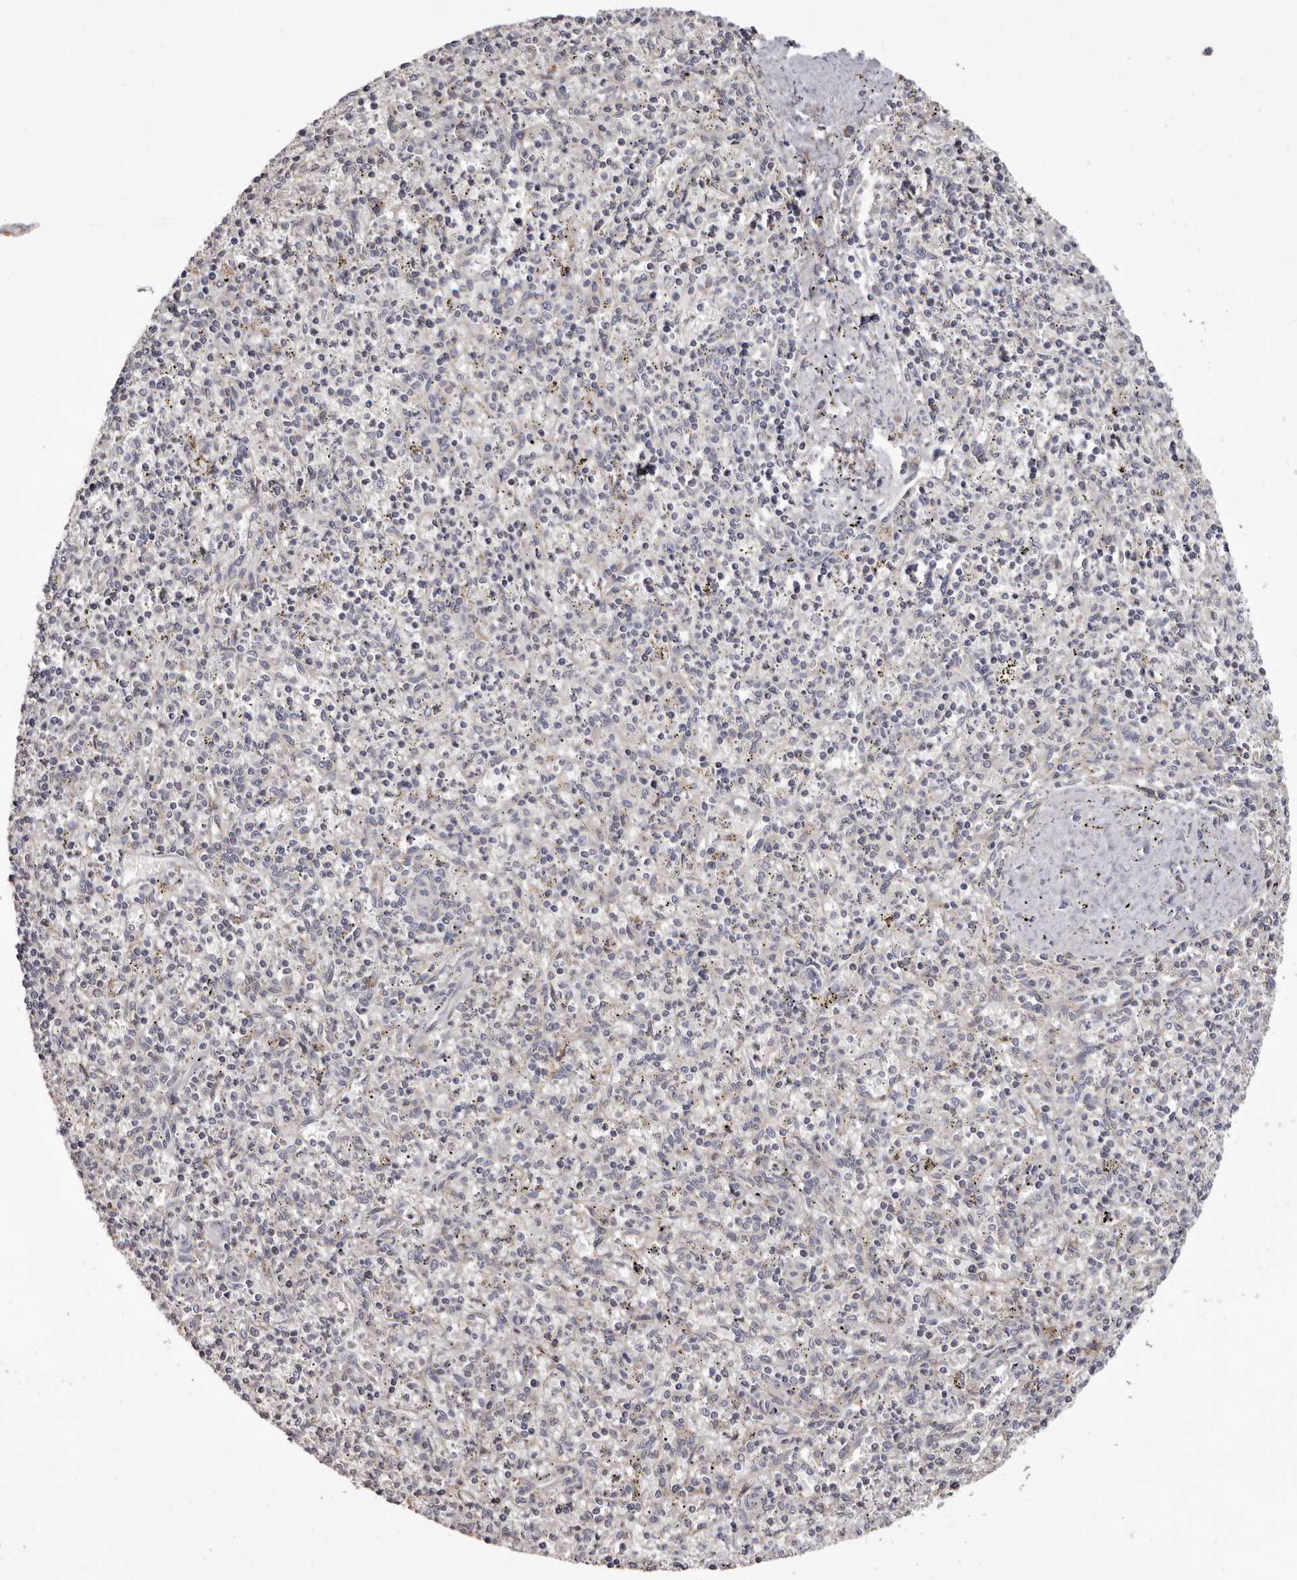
{"staining": {"intensity": "negative", "quantity": "none", "location": "none"}, "tissue": "spleen", "cell_type": "Cells in red pulp", "image_type": "normal", "snomed": [{"axis": "morphology", "description": "Normal tissue, NOS"}, {"axis": "topography", "description": "Spleen"}], "caption": "This is a micrograph of immunohistochemistry (IHC) staining of benign spleen, which shows no staining in cells in red pulp. (Brightfield microscopy of DAB (3,3'-diaminobenzidine) immunohistochemistry at high magnification).", "gene": "PIGX", "patient": {"sex": "male", "age": 72}}